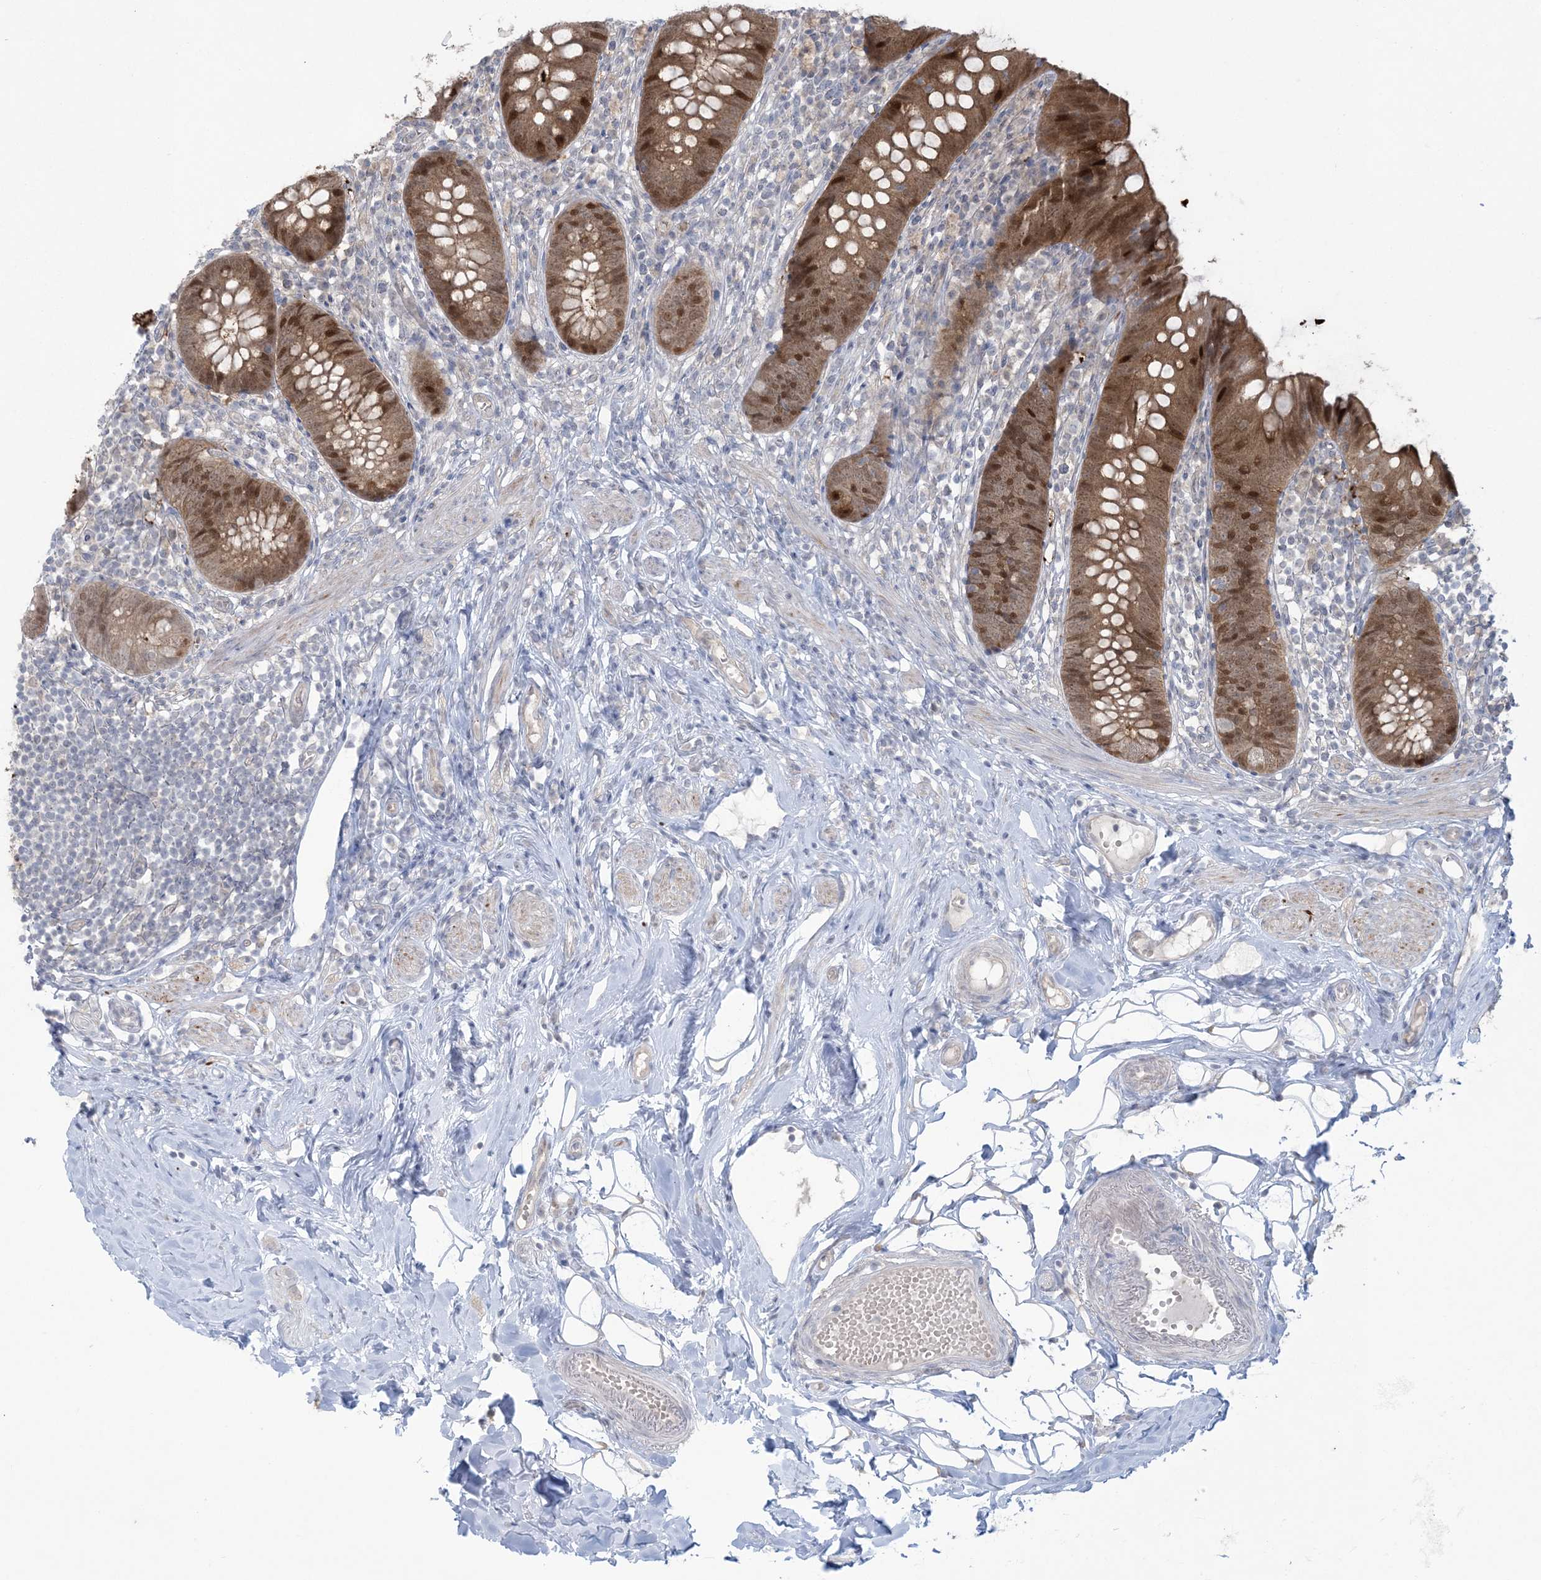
{"staining": {"intensity": "moderate", "quantity": ">75%", "location": "cytoplasmic/membranous,nuclear"}, "tissue": "appendix", "cell_type": "Glandular cells", "image_type": "normal", "snomed": [{"axis": "morphology", "description": "Normal tissue, NOS"}, {"axis": "topography", "description": "Appendix"}], "caption": "Immunohistochemistry (IHC) of unremarkable human appendix demonstrates medium levels of moderate cytoplasmic/membranous,nuclear staining in approximately >75% of glandular cells. The protein is shown in brown color, while the nuclei are stained blue.", "gene": "NRBP2", "patient": {"sex": "female", "age": 62}}